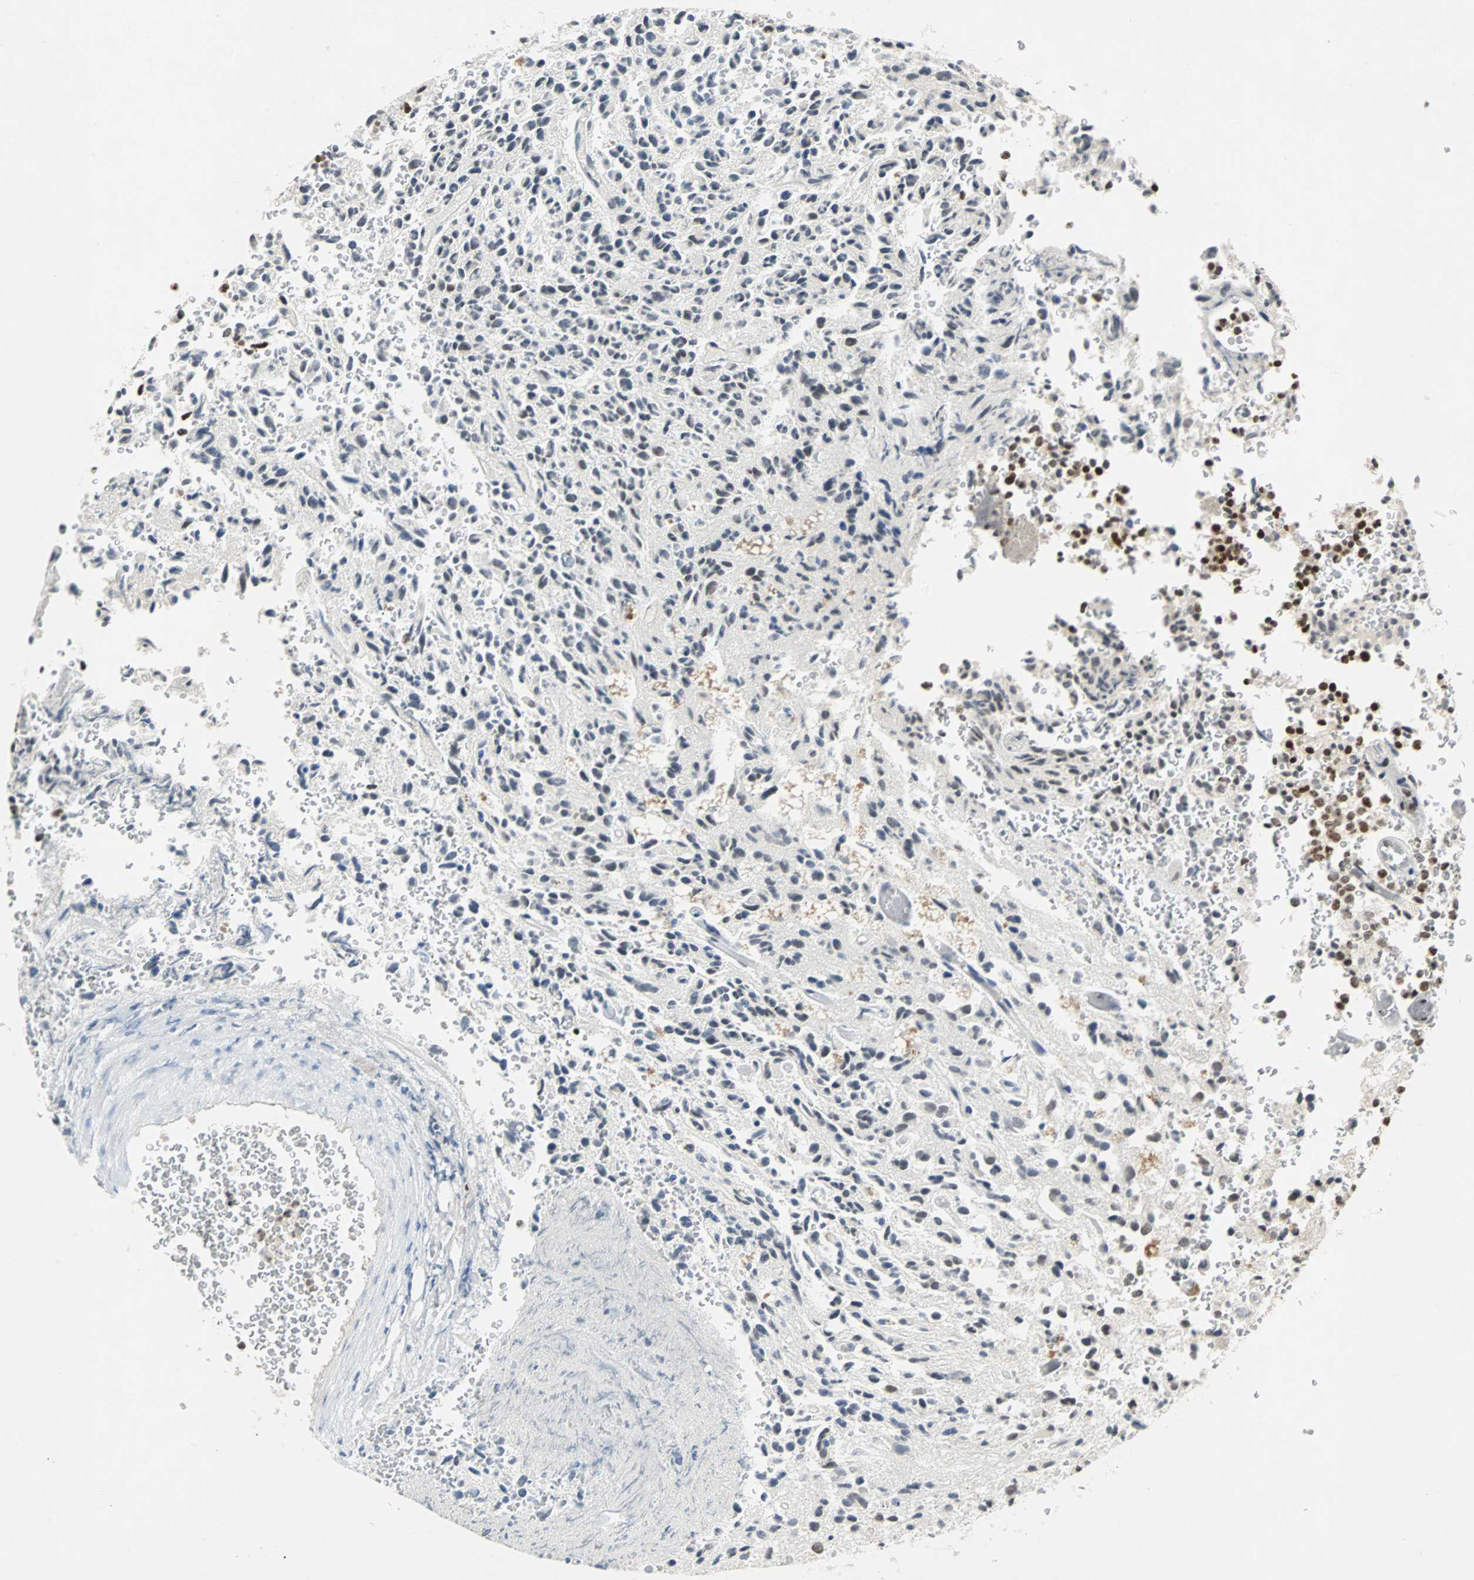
{"staining": {"intensity": "moderate", "quantity": ">75%", "location": "cytoplasmic/membranous,nuclear"}, "tissue": "glioma", "cell_type": "Tumor cells", "image_type": "cancer", "snomed": [{"axis": "morphology", "description": "Glioma, malignant, High grade"}, {"axis": "topography", "description": "pancreas cauda"}], "caption": "There is medium levels of moderate cytoplasmic/membranous and nuclear expression in tumor cells of glioma, as demonstrated by immunohistochemical staining (brown color).", "gene": "GATAD2A", "patient": {"sex": "male", "age": 60}}